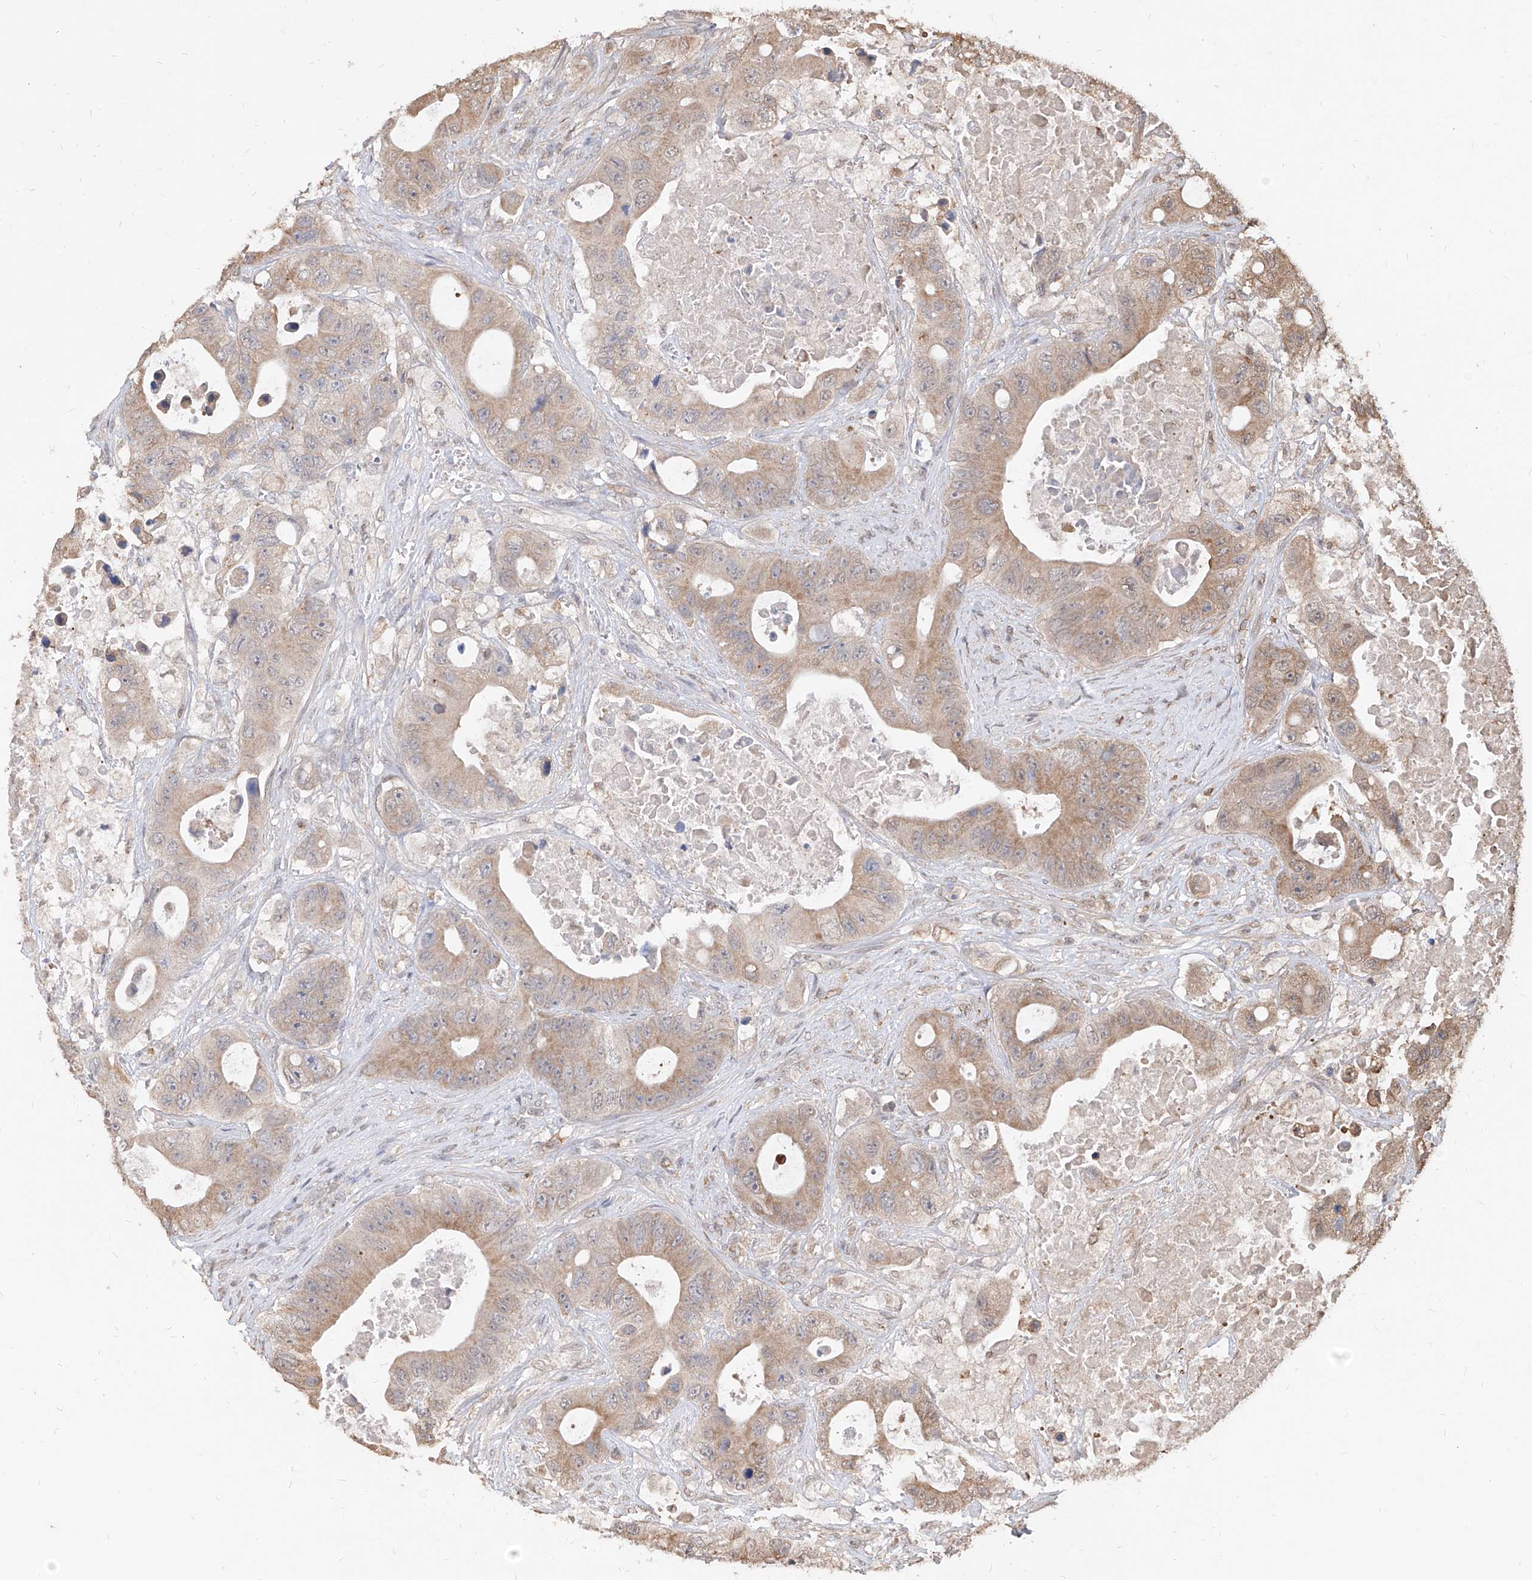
{"staining": {"intensity": "weak", "quantity": ">75%", "location": "cytoplasmic/membranous"}, "tissue": "colorectal cancer", "cell_type": "Tumor cells", "image_type": "cancer", "snomed": [{"axis": "morphology", "description": "Adenocarcinoma, NOS"}, {"axis": "topography", "description": "Colon"}], "caption": "The immunohistochemical stain highlights weak cytoplasmic/membranous positivity in tumor cells of colorectal cancer (adenocarcinoma) tissue. Using DAB (brown) and hematoxylin (blue) stains, captured at high magnification using brightfield microscopy.", "gene": "C8orf82", "patient": {"sex": "female", "age": 46}}